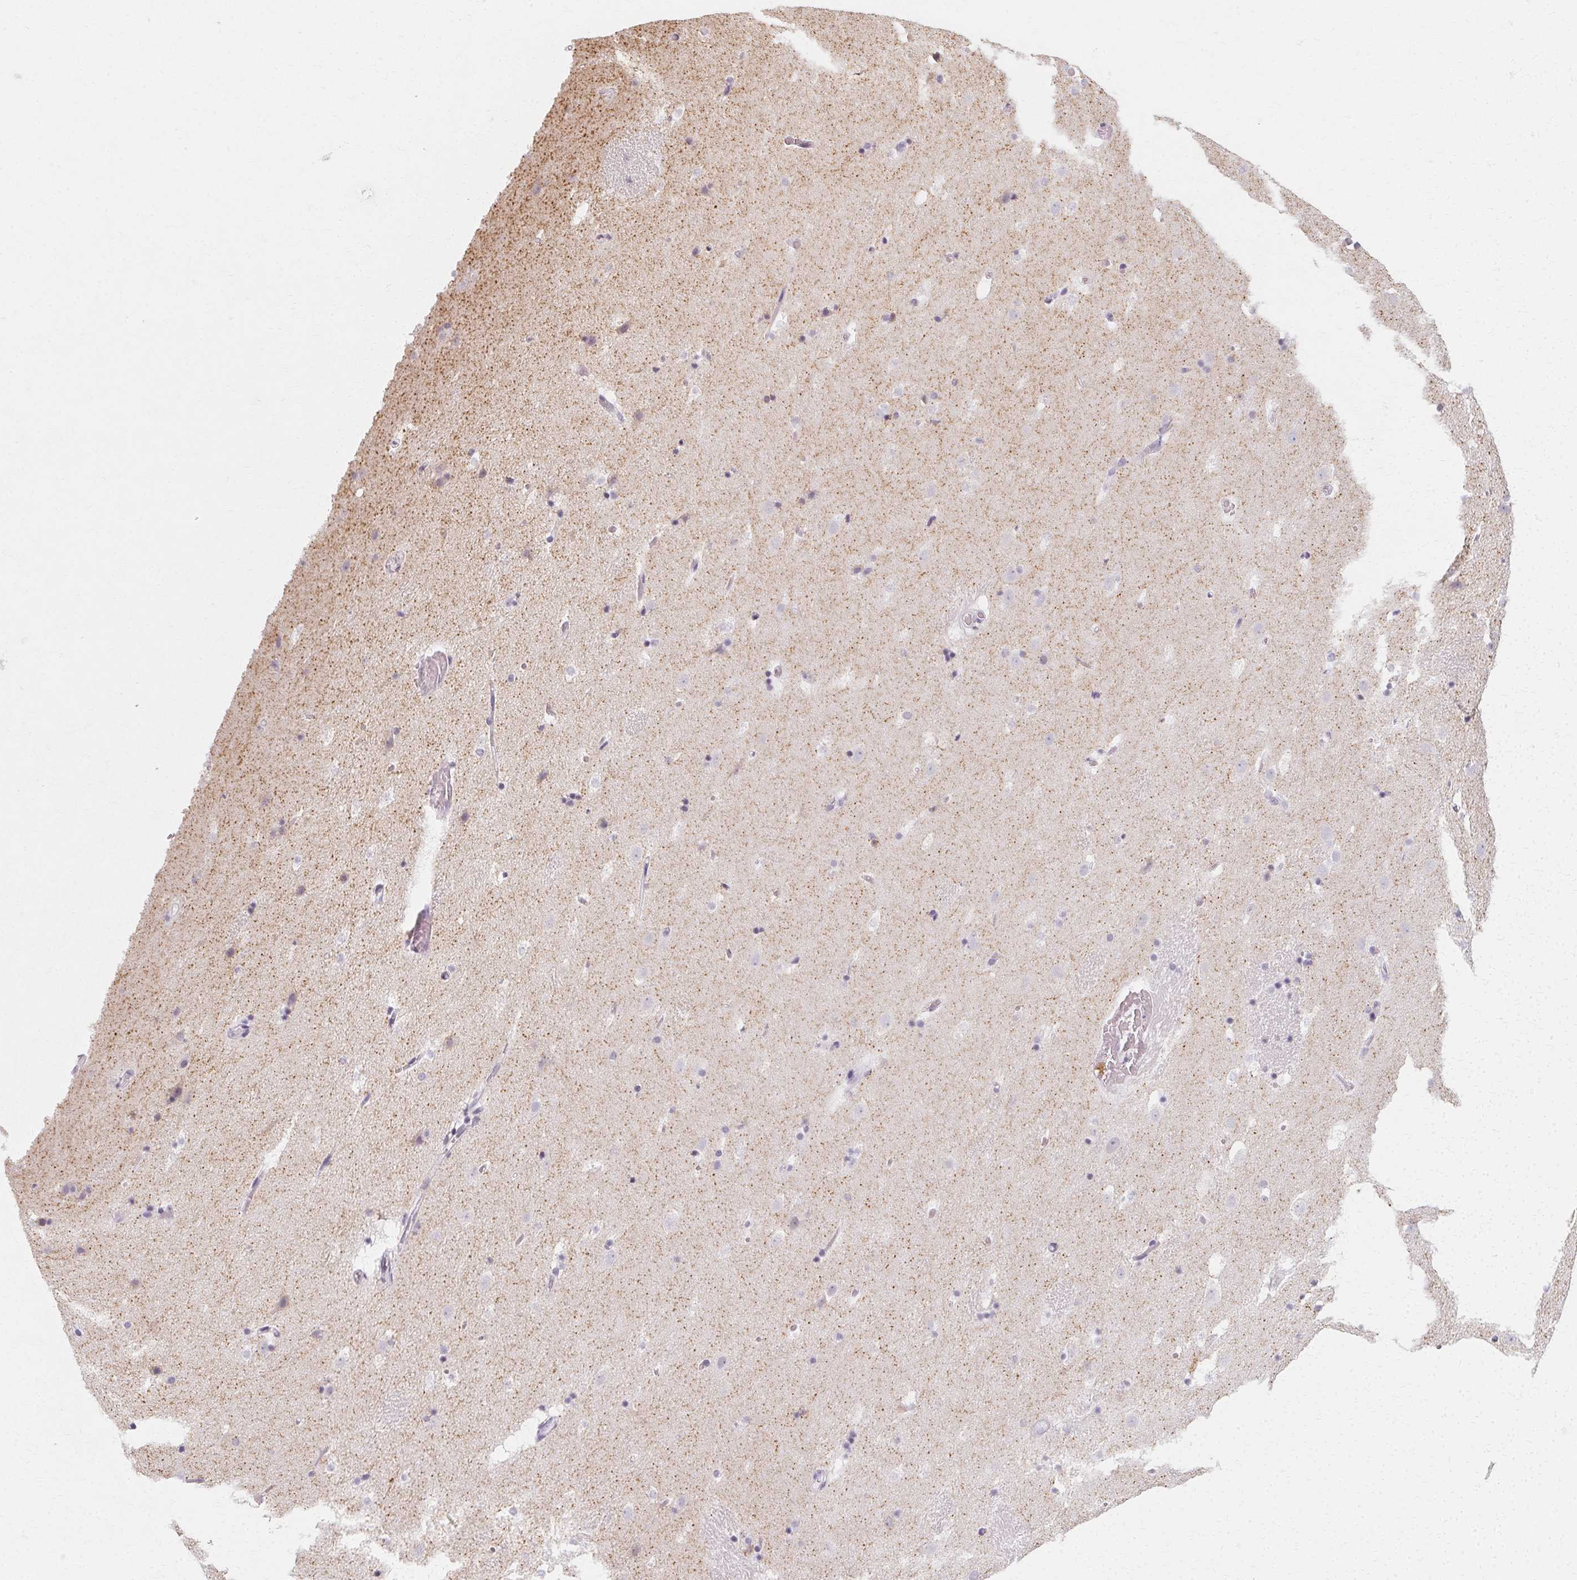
{"staining": {"intensity": "negative", "quantity": "none", "location": "none"}, "tissue": "caudate", "cell_type": "Glial cells", "image_type": "normal", "snomed": [{"axis": "morphology", "description": "Normal tissue, NOS"}, {"axis": "topography", "description": "Lateral ventricle wall"}], "caption": "This is an immunohistochemistry (IHC) micrograph of unremarkable caudate. There is no positivity in glial cells.", "gene": "SYNPR", "patient": {"sex": "male", "age": 37}}